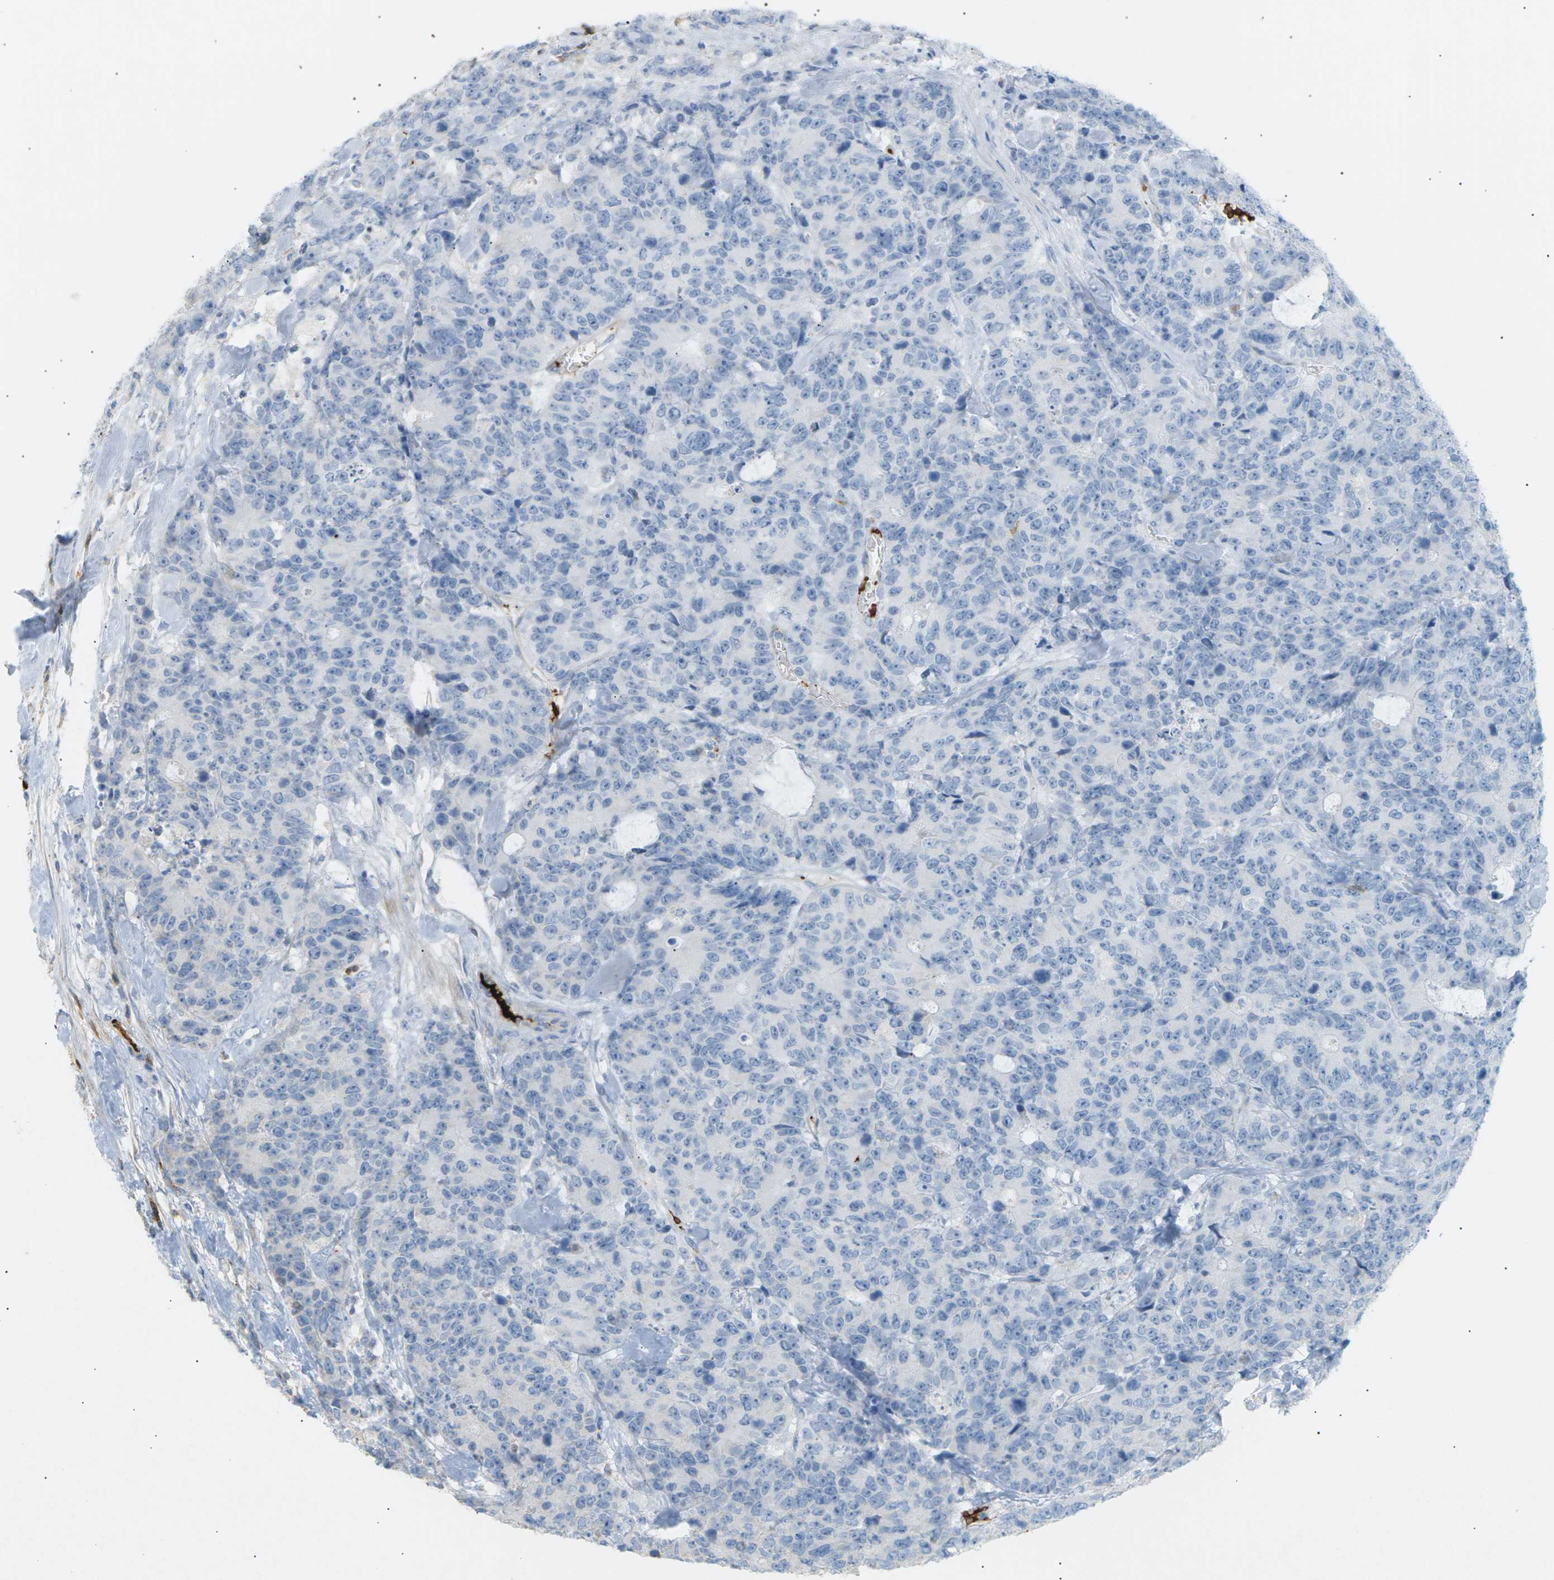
{"staining": {"intensity": "negative", "quantity": "none", "location": "none"}, "tissue": "colorectal cancer", "cell_type": "Tumor cells", "image_type": "cancer", "snomed": [{"axis": "morphology", "description": "Adenocarcinoma, NOS"}, {"axis": "topography", "description": "Colon"}], "caption": "Adenocarcinoma (colorectal) stained for a protein using immunohistochemistry shows no staining tumor cells.", "gene": "LIME1", "patient": {"sex": "female", "age": 86}}